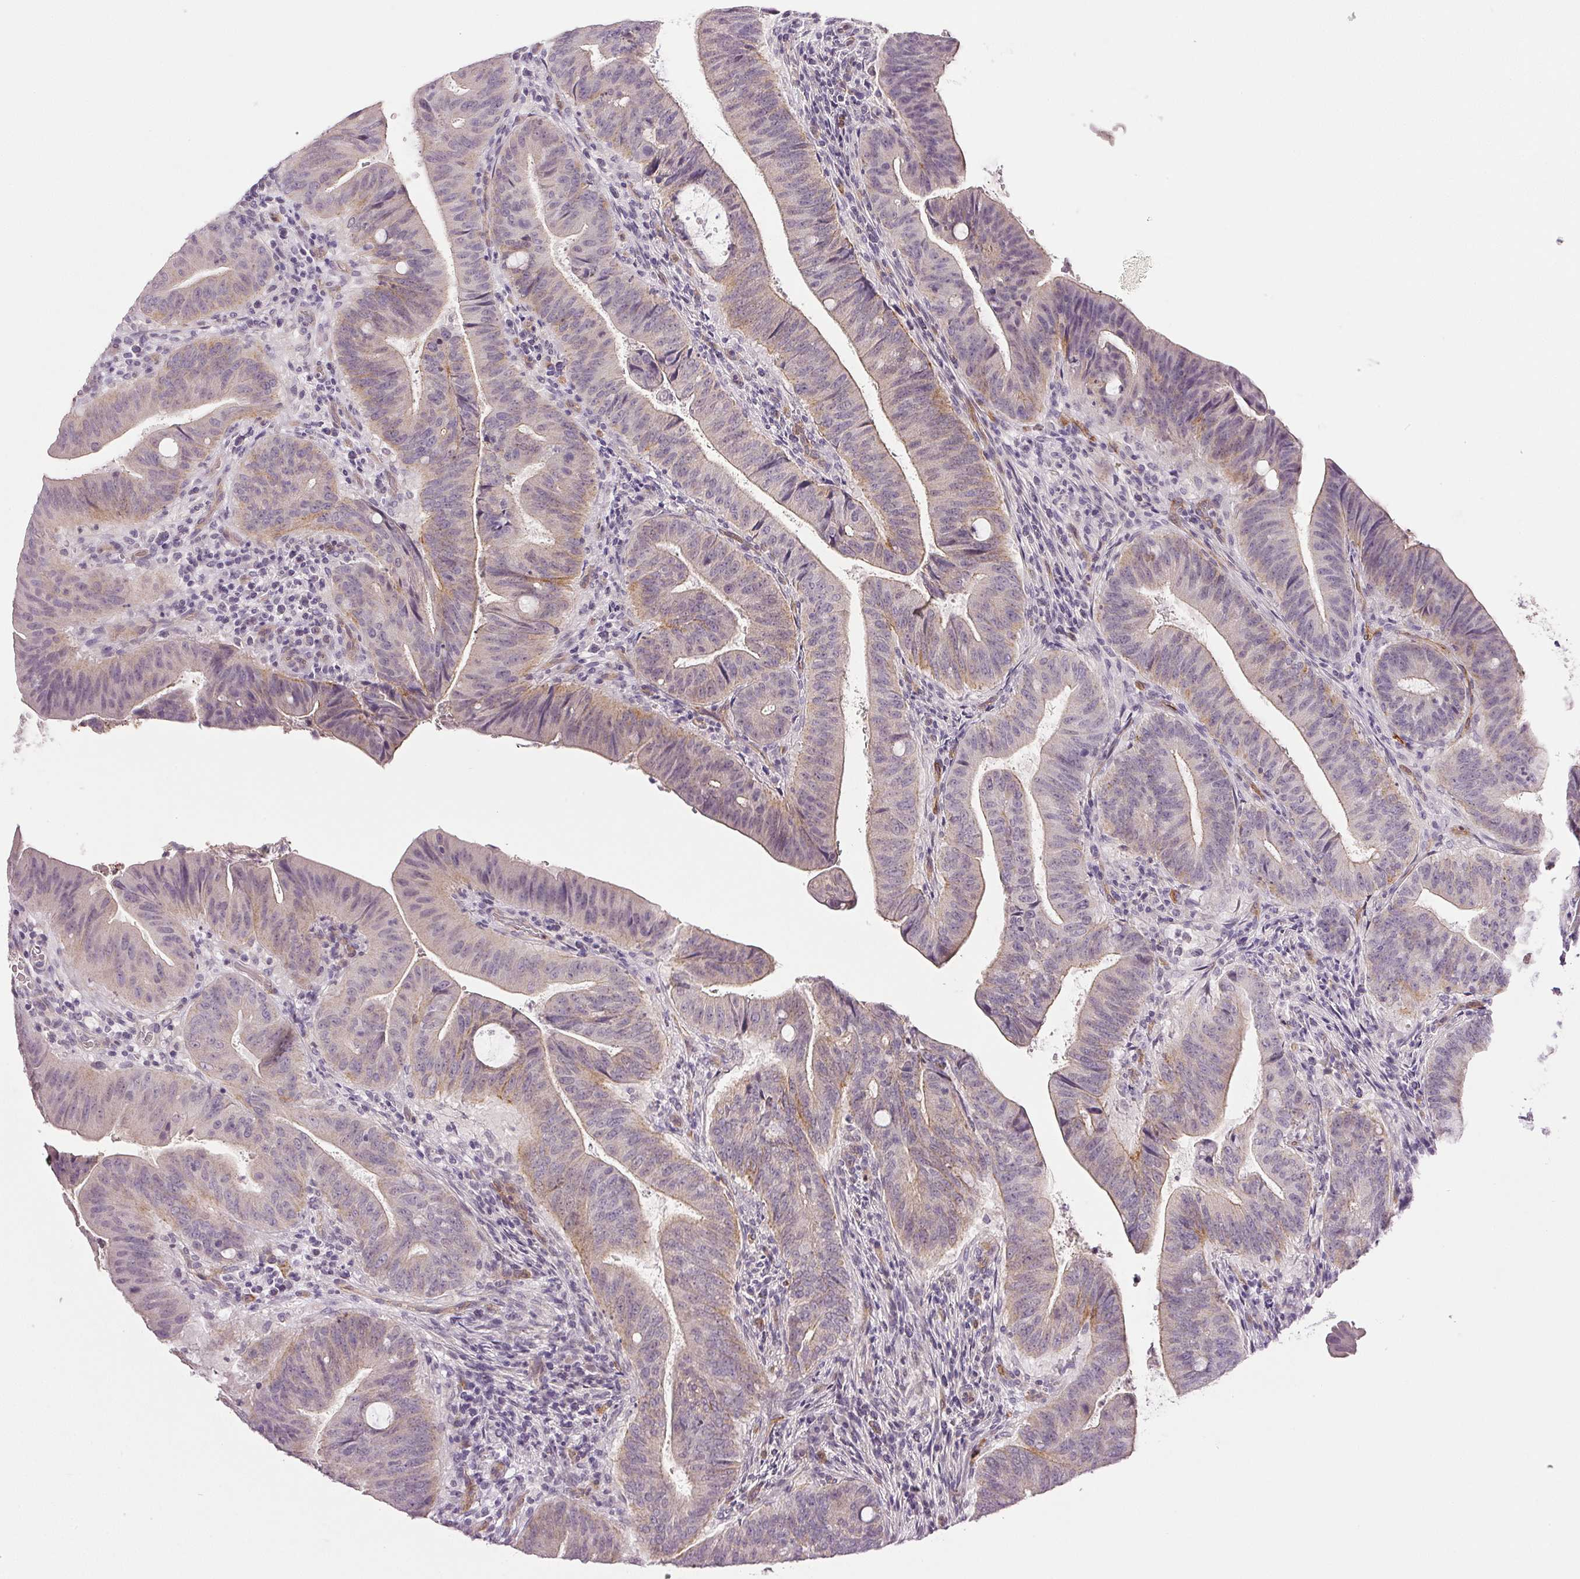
{"staining": {"intensity": "weak", "quantity": "25%-75%", "location": "cytoplasmic/membranous"}, "tissue": "colorectal cancer", "cell_type": "Tumor cells", "image_type": "cancer", "snomed": [{"axis": "morphology", "description": "Adenocarcinoma, NOS"}, {"axis": "topography", "description": "Colon"}], "caption": "There is low levels of weak cytoplasmic/membranous staining in tumor cells of adenocarcinoma (colorectal), as demonstrated by immunohistochemical staining (brown color).", "gene": "PLCB1", "patient": {"sex": "female", "age": 43}}